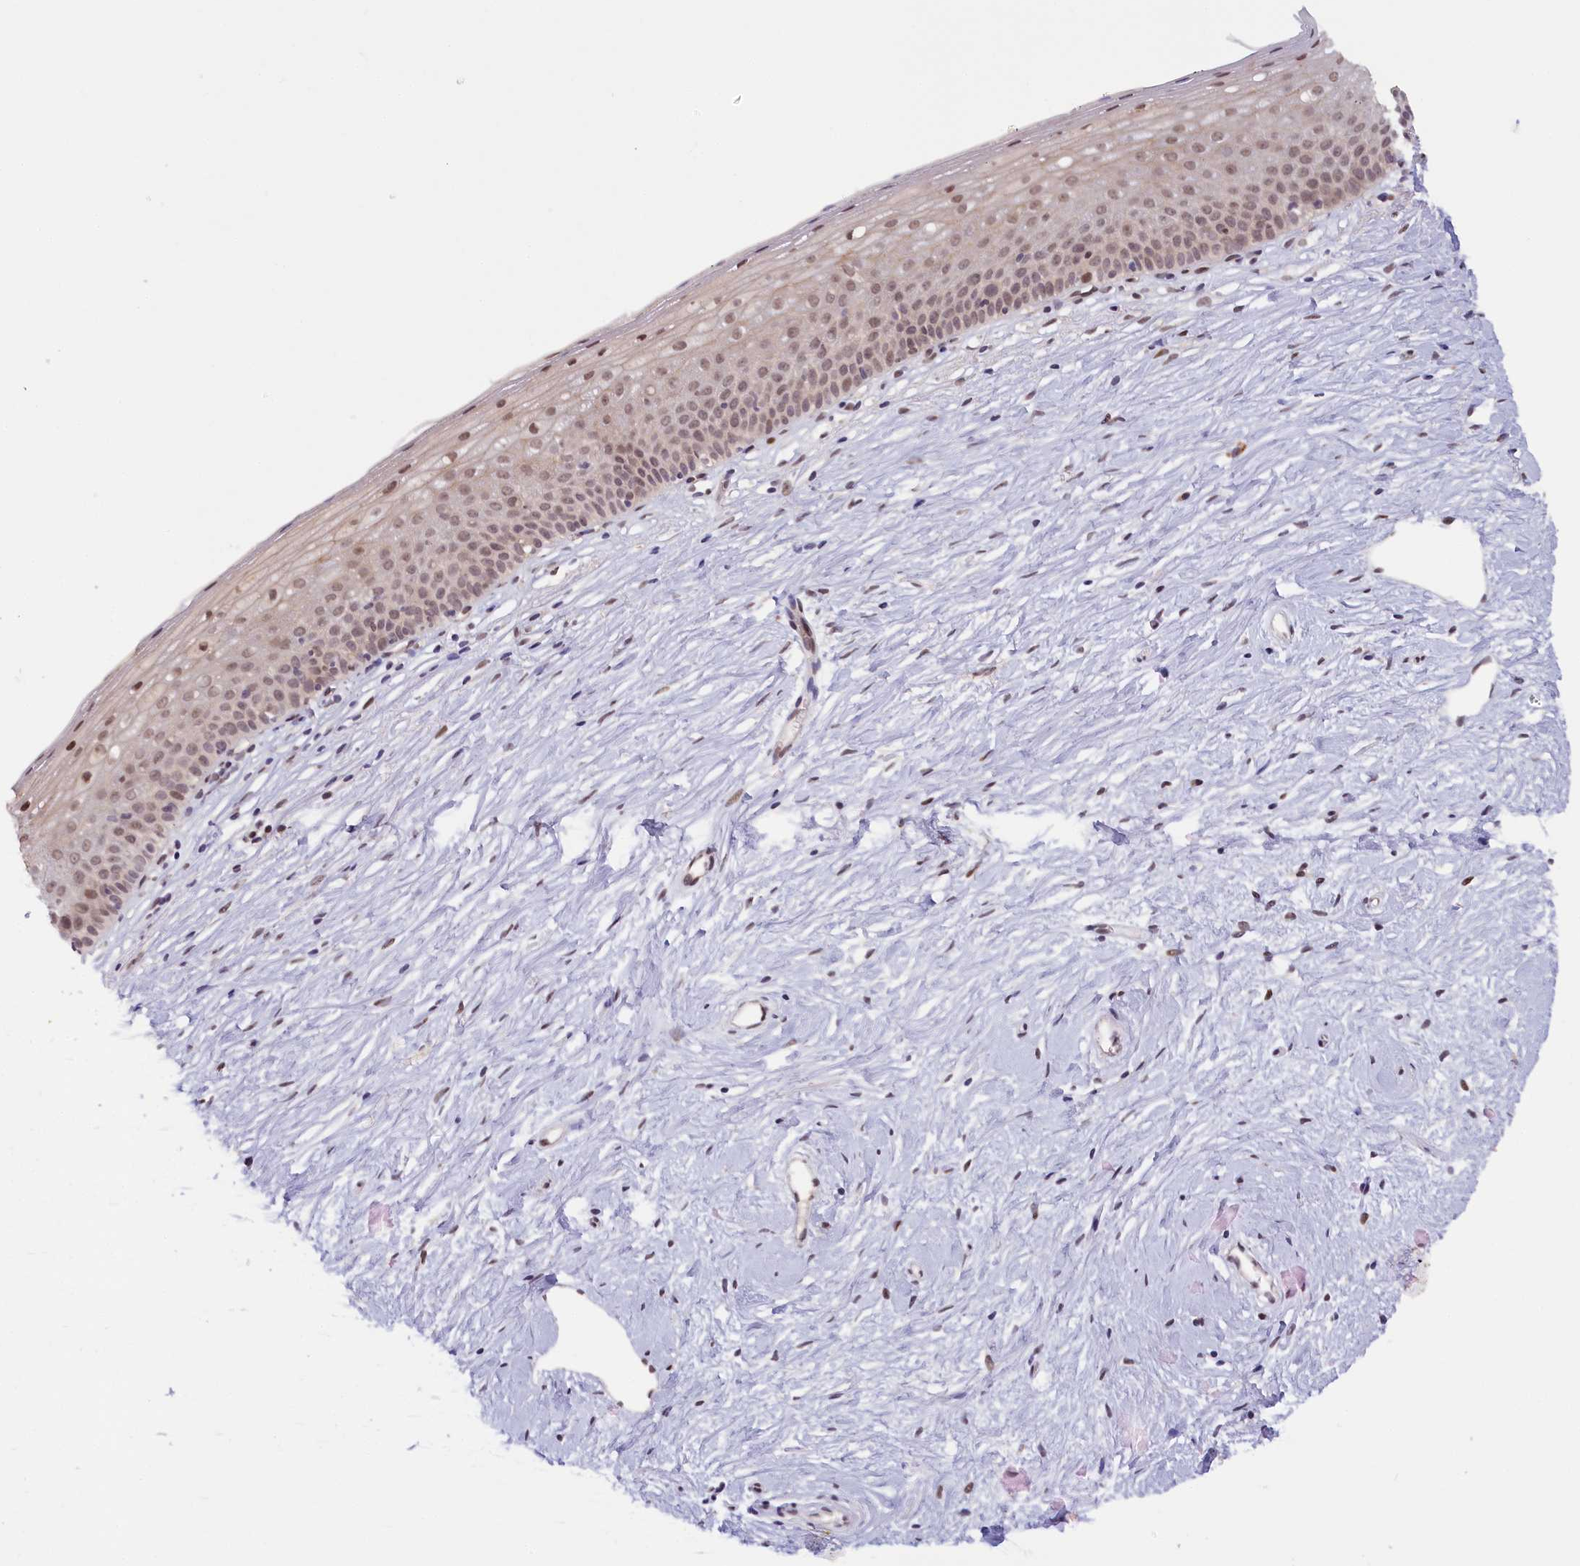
{"staining": {"intensity": "weak", "quantity": "25%-75%", "location": "nuclear"}, "tissue": "cervix", "cell_type": "Glandular cells", "image_type": "normal", "snomed": [{"axis": "morphology", "description": "Normal tissue, NOS"}, {"axis": "topography", "description": "Cervix"}], "caption": "The immunohistochemical stain labels weak nuclear staining in glandular cells of normal cervix.", "gene": "SEC31B", "patient": {"sex": "female", "age": 57}}